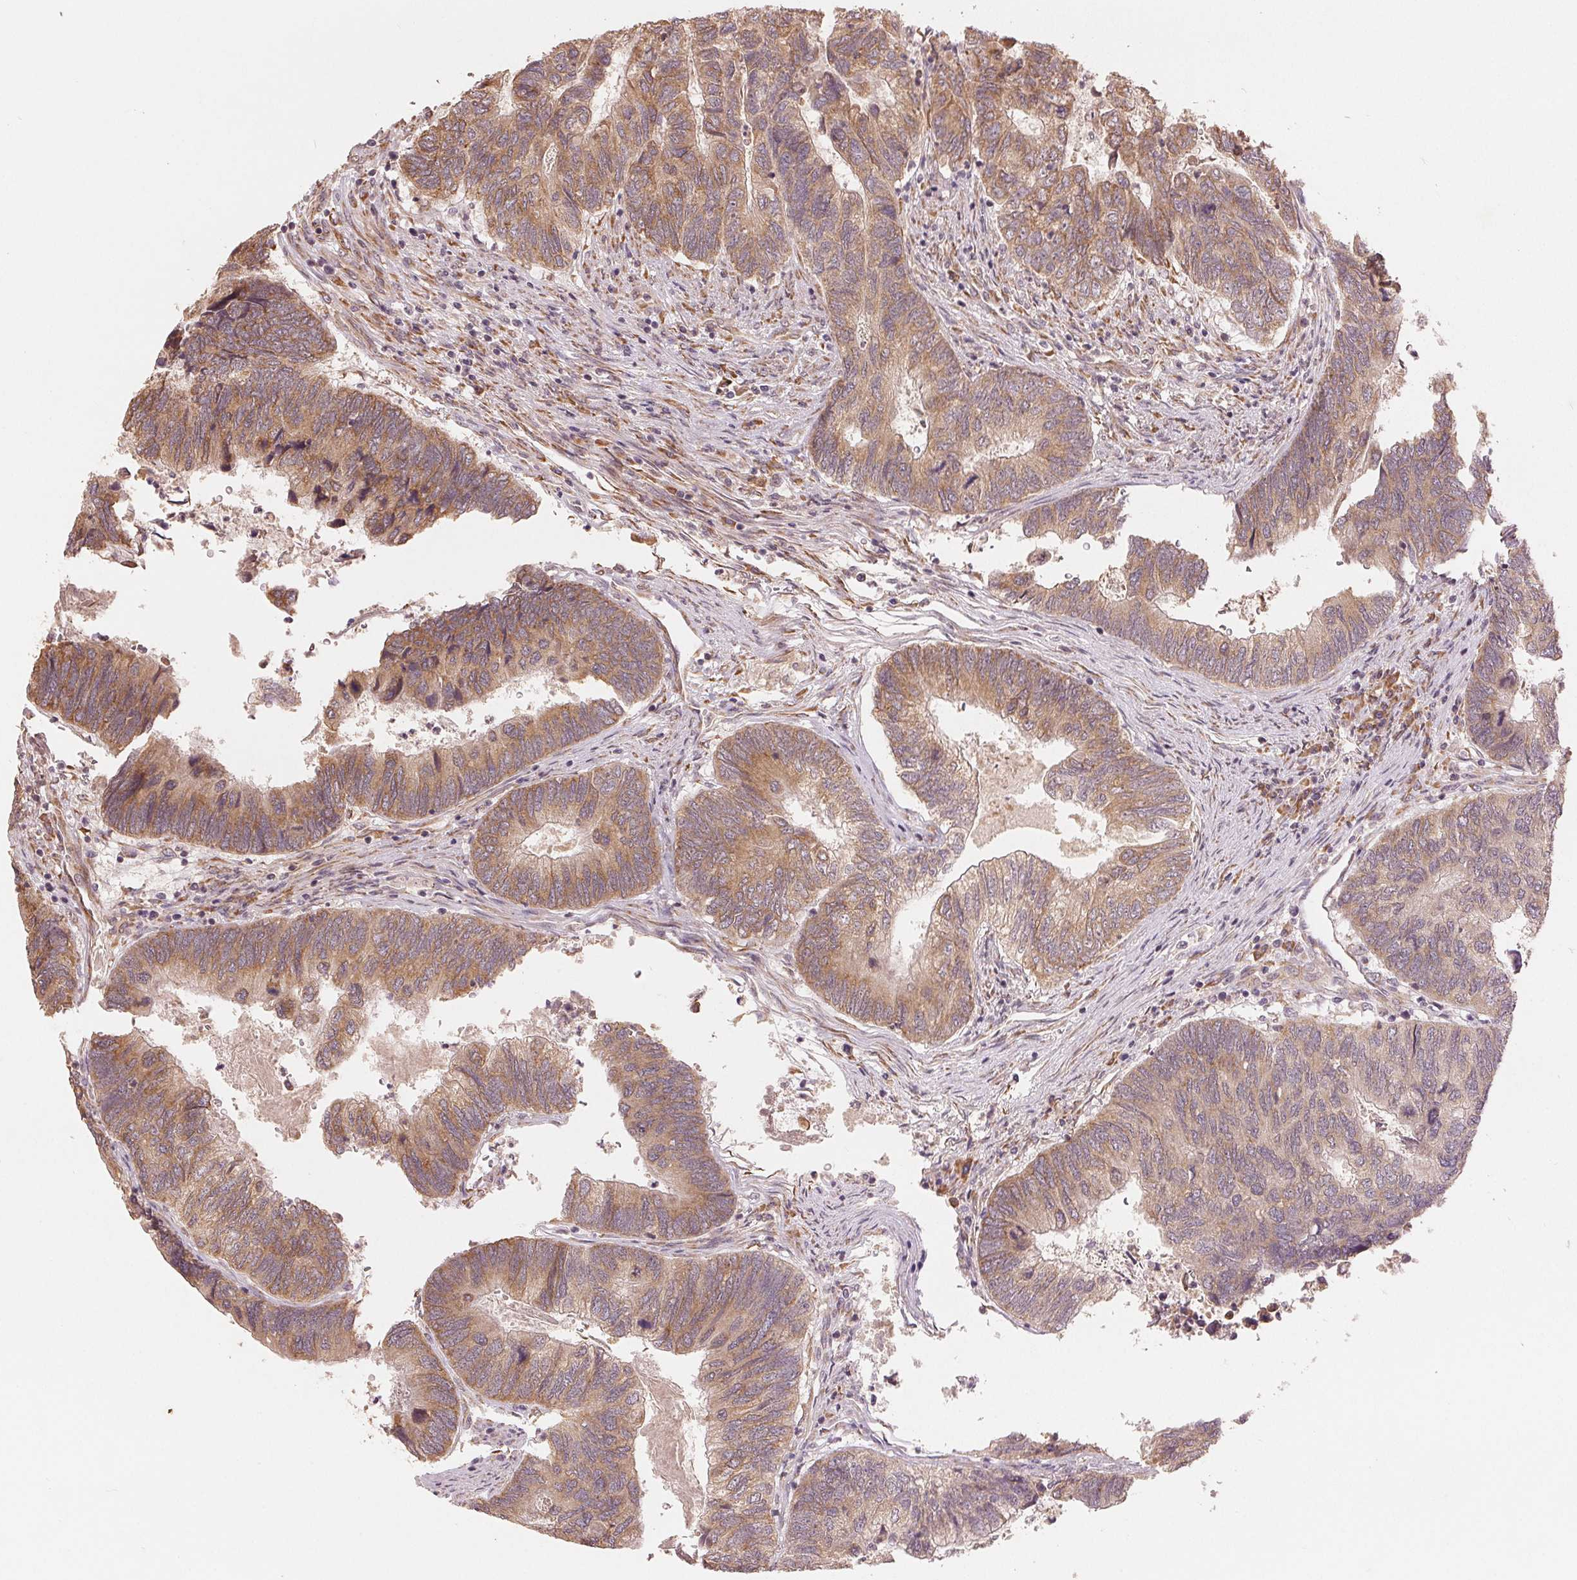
{"staining": {"intensity": "moderate", "quantity": ">75%", "location": "cytoplasmic/membranous"}, "tissue": "colorectal cancer", "cell_type": "Tumor cells", "image_type": "cancer", "snomed": [{"axis": "morphology", "description": "Adenocarcinoma, NOS"}, {"axis": "topography", "description": "Colon"}], "caption": "Immunohistochemistry (IHC) image of neoplastic tissue: colorectal cancer stained using IHC demonstrates medium levels of moderate protein expression localized specifically in the cytoplasmic/membranous of tumor cells, appearing as a cytoplasmic/membranous brown color.", "gene": "SLC20A1", "patient": {"sex": "female", "age": 67}}